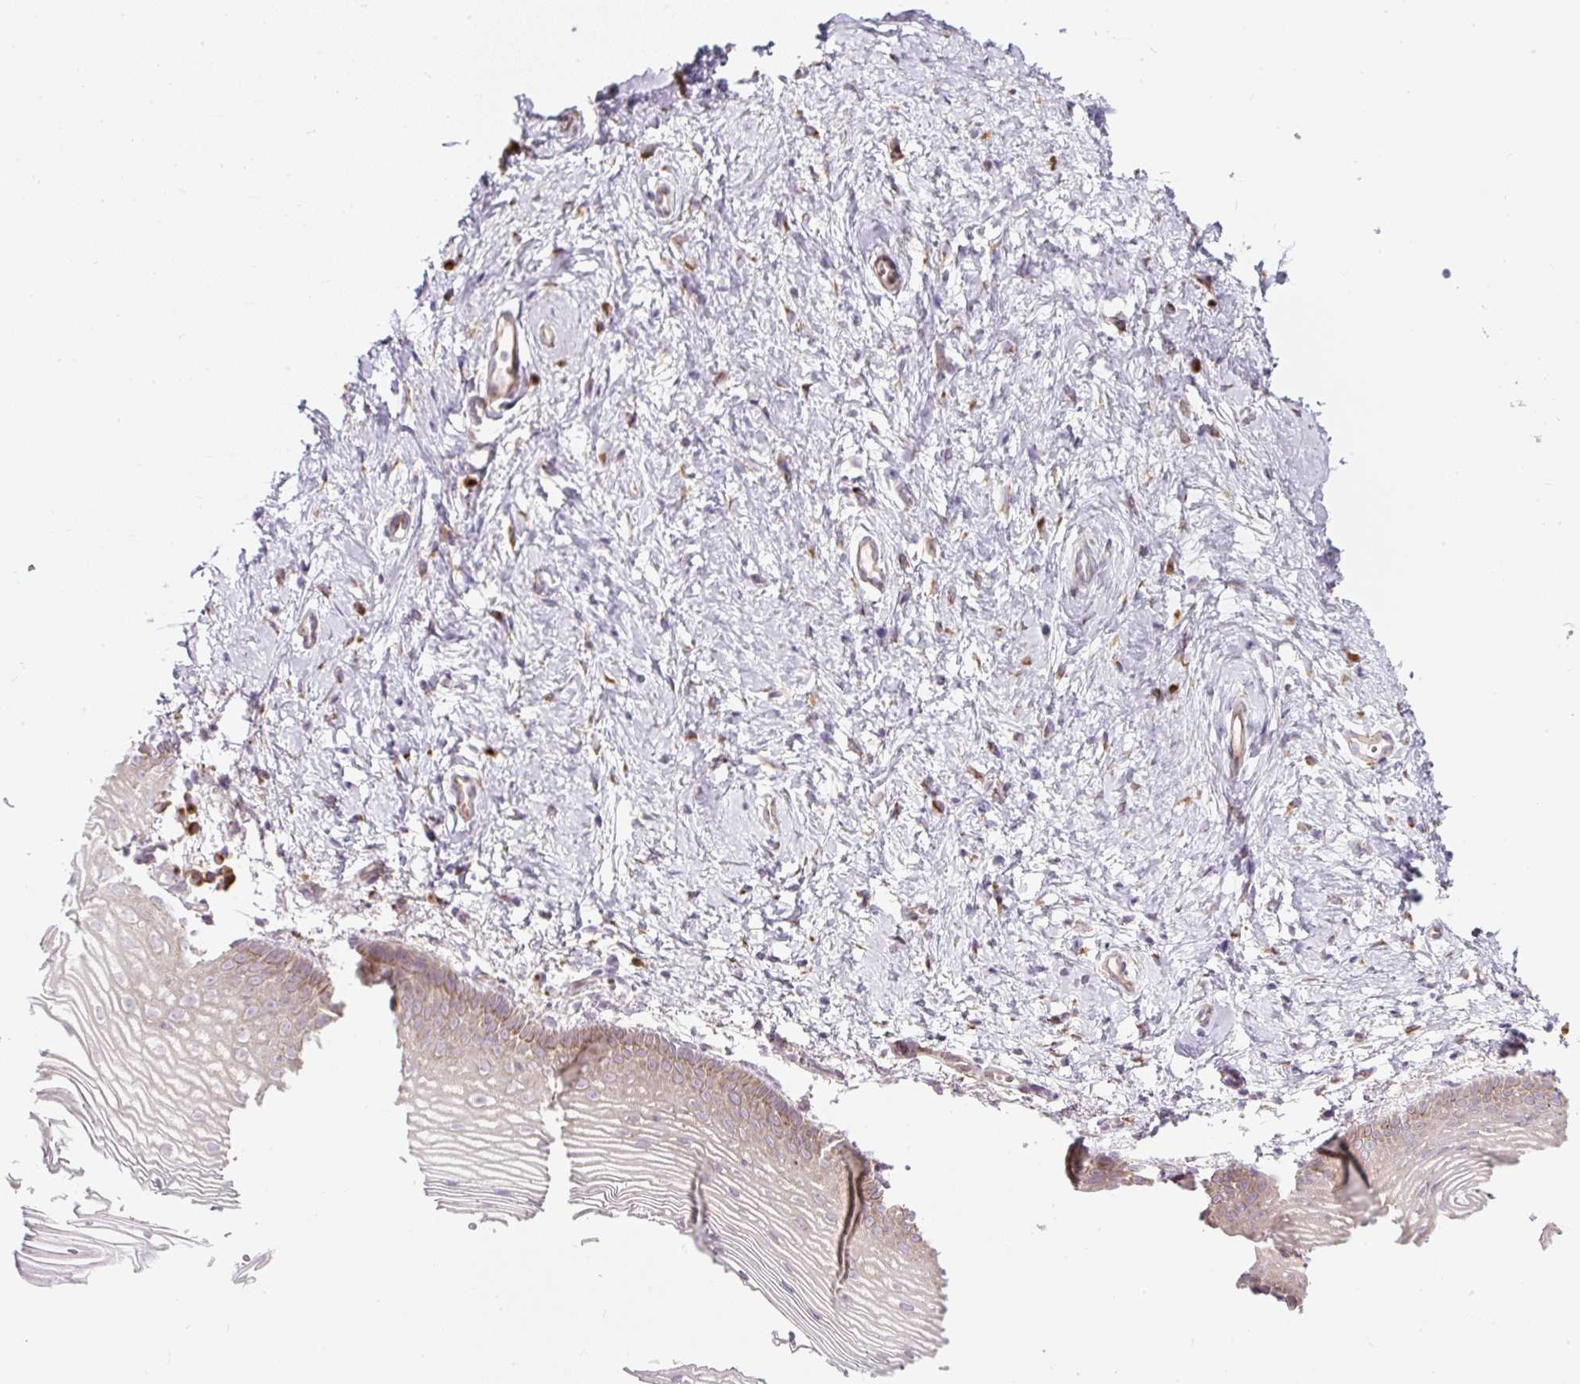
{"staining": {"intensity": "moderate", "quantity": "<25%", "location": "cytoplasmic/membranous"}, "tissue": "vagina", "cell_type": "Squamous epithelial cells", "image_type": "normal", "snomed": [{"axis": "morphology", "description": "Normal tissue, NOS"}, {"axis": "topography", "description": "Vagina"}], "caption": "High-magnification brightfield microscopy of benign vagina stained with DAB (brown) and counterstained with hematoxylin (blue). squamous epithelial cells exhibit moderate cytoplasmic/membranous expression is identified in approximately<25% of cells.", "gene": "MLX", "patient": {"sex": "female", "age": 56}}